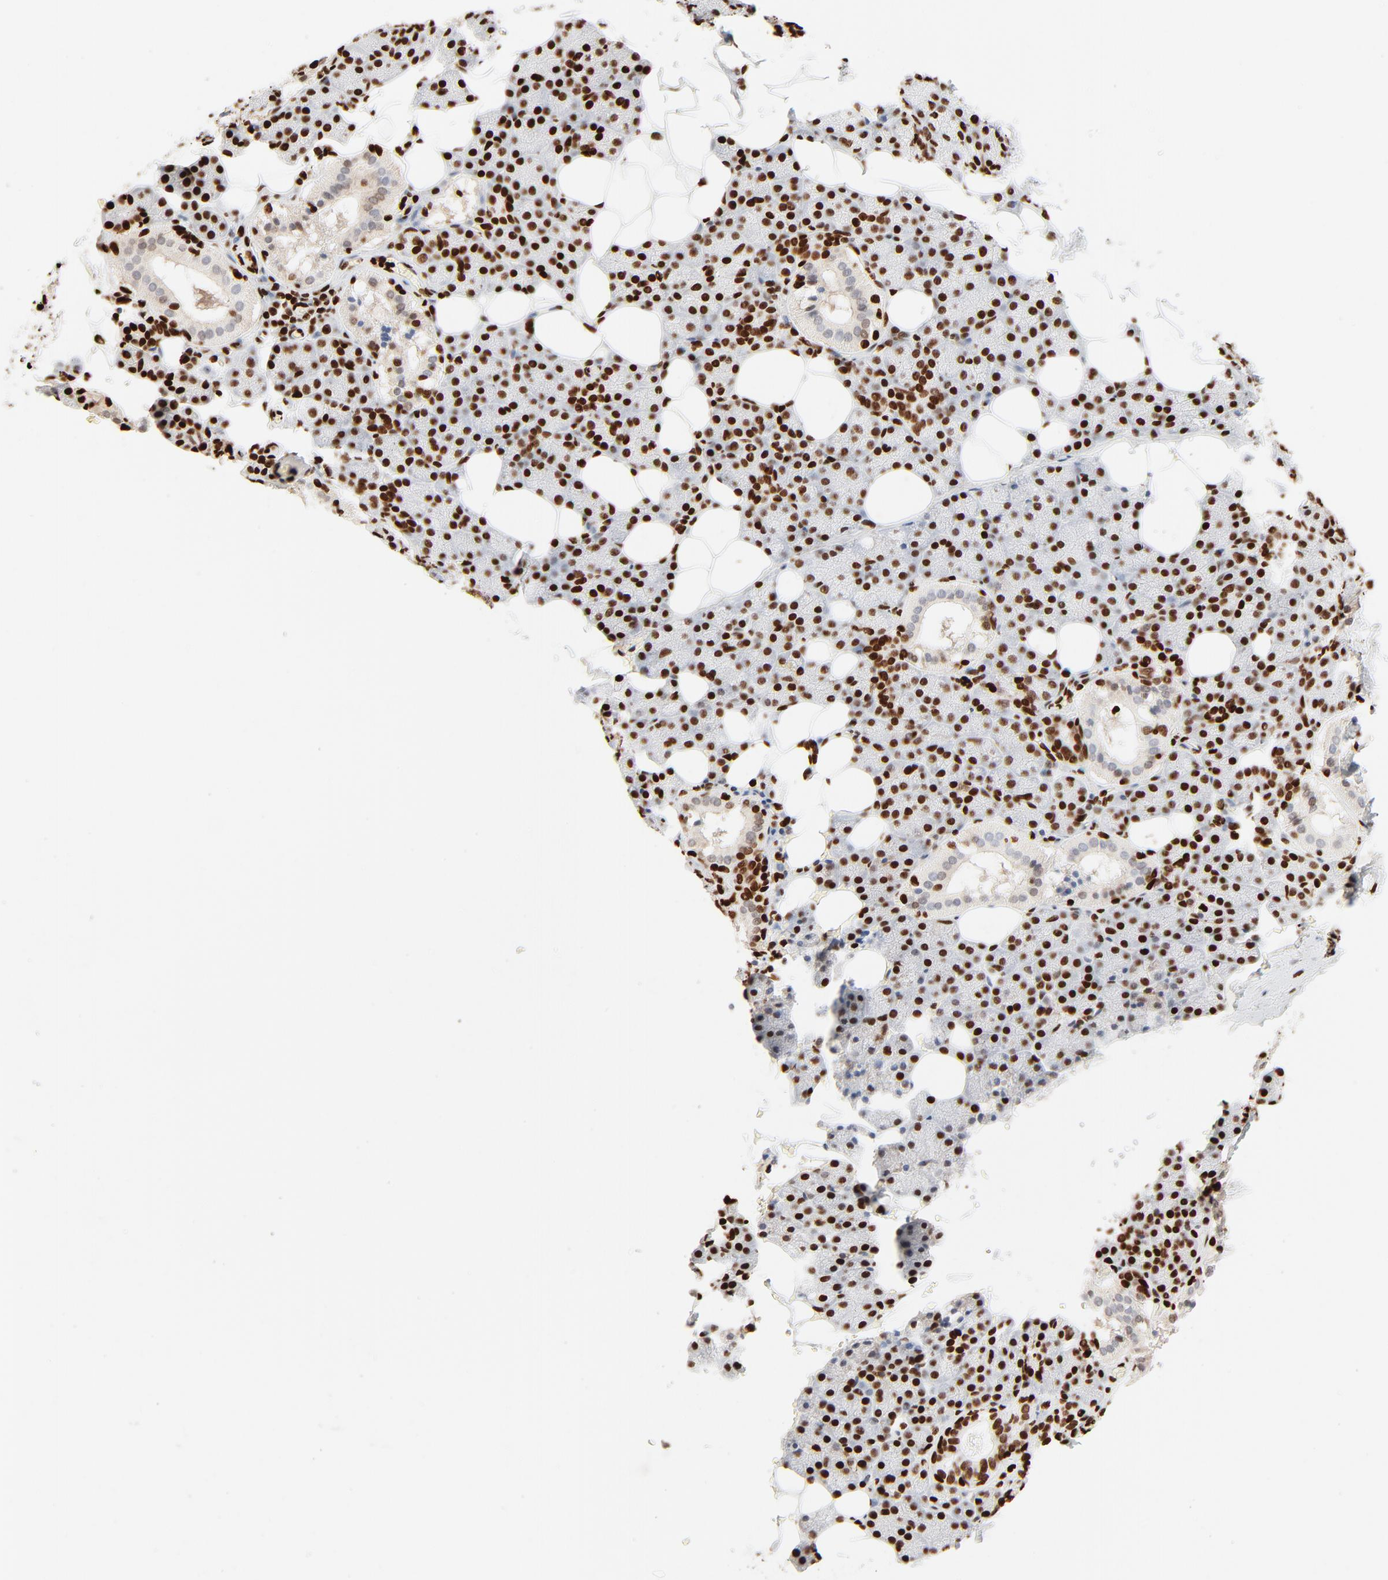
{"staining": {"intensity": "strong", "quantity": ">75%", "location": "nuclear"}, "tissue": "salivary gland", "cell_type": "Glandular cells", "image_type": "normal", "snomed": [{"axis": "morphology", "description": "Normal tissue, NOS"}, {"axis": "topography", "description": "Lymph node"}, {"axis": "topography", "description": "Salivary gland"}], "caption": "DAB immunohistochemical staining of benign human salivary gland reveals strong nuclear protein expression in about >75% of glandular cells.", "gene": "HMGB1", "patient": {"sex": "male", "age": 8}}